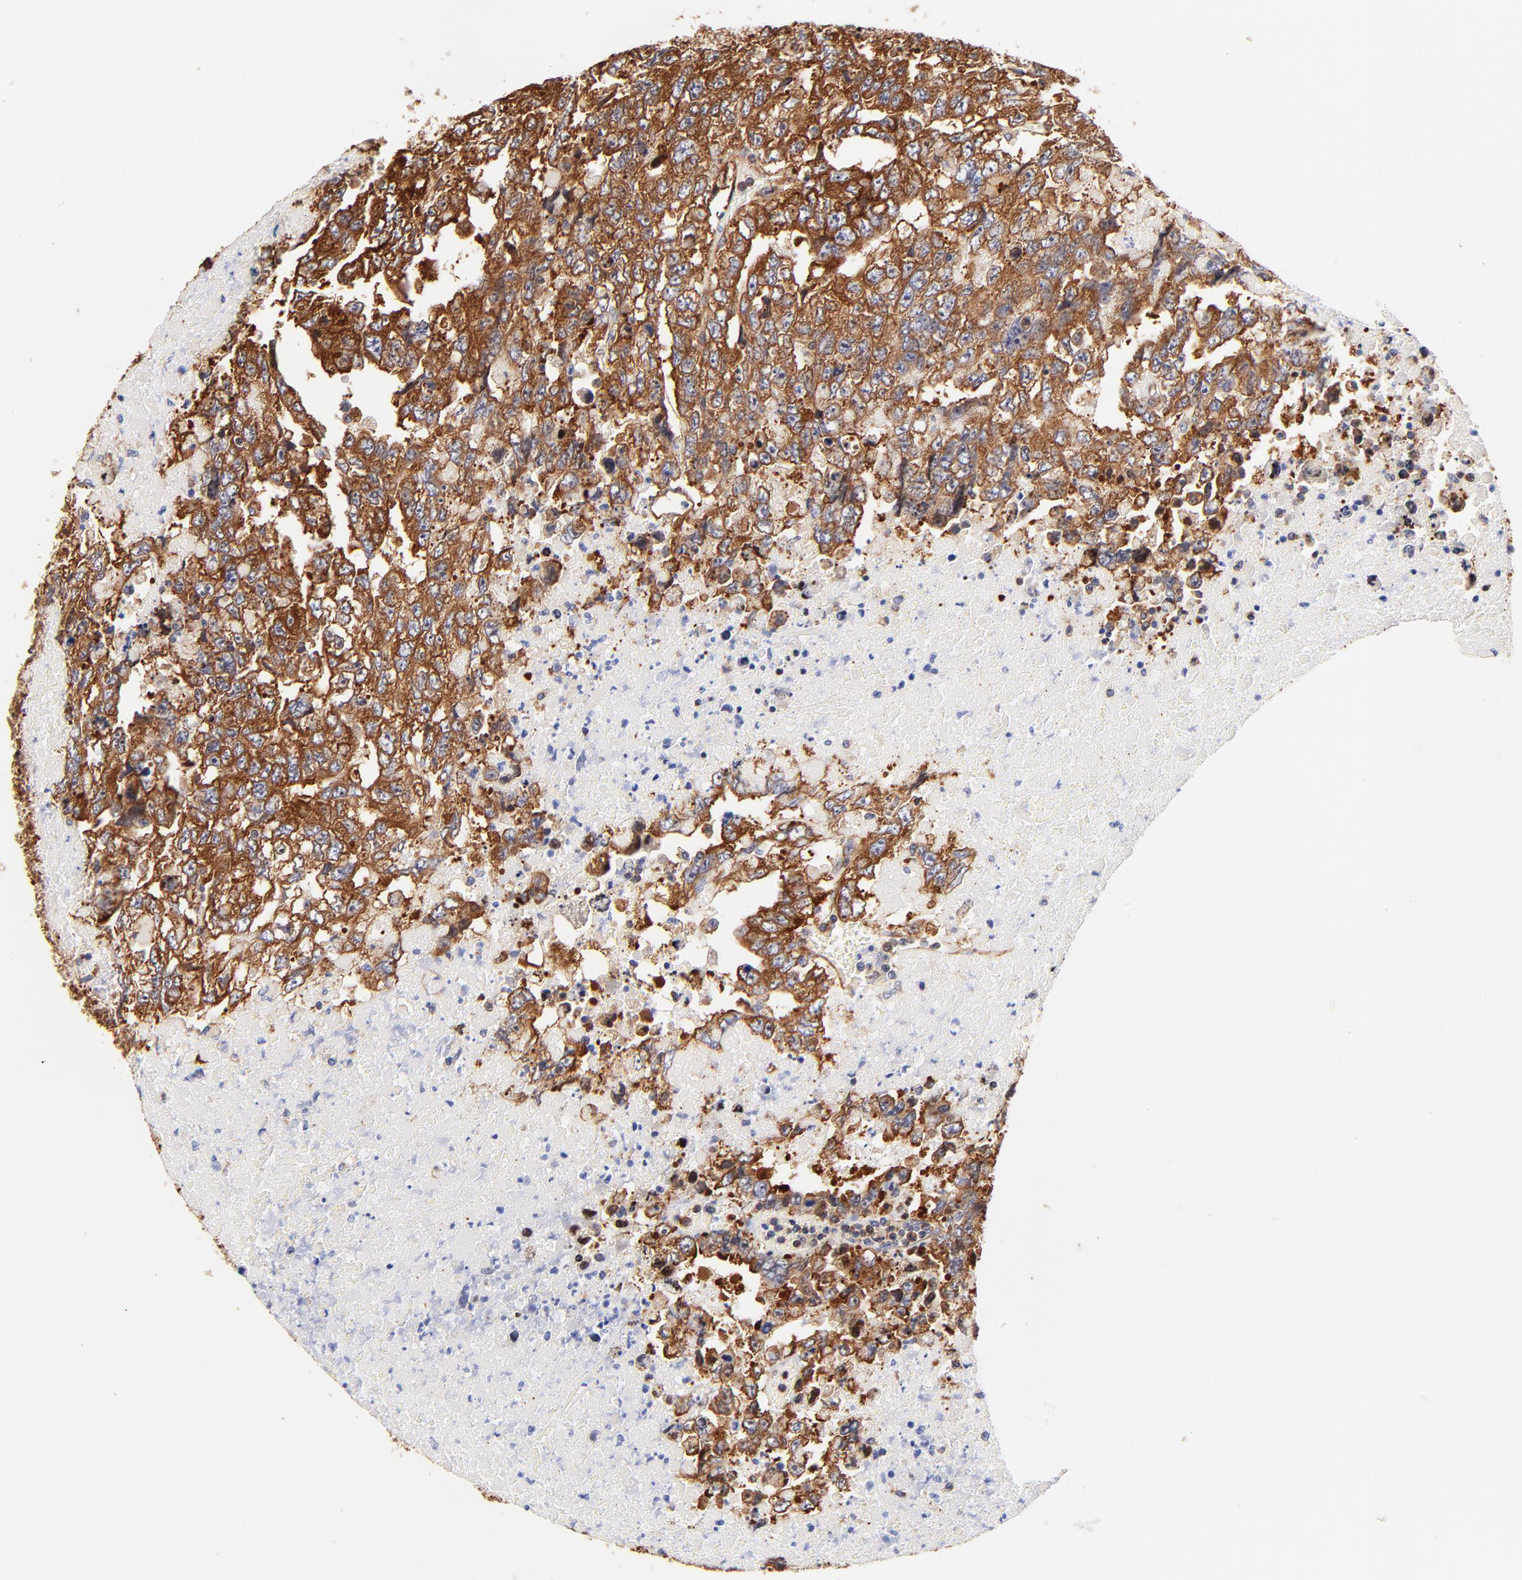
{"staining": {"intensity": "strong", "quantity": ">75%", "location": "cytoplasmic/membranous"}, "tissue": "testis cancer", "cell_type": "Tumor cells", "image_type": "cancer", "snomed": [{"axis": "morphology", "description": "Carcinoma, Embryonal, NOS"}, {"axis": "topography", "description": "Testis"}], "caption": "Protein expression analysis of human testis cancer (embryonal carcinoma) reveals strong cytoplasmic/membranous positivity in approximately >75% of tumor cells.", "gene": "RPL27", "patient": {"sex": "male", "age": 36}}